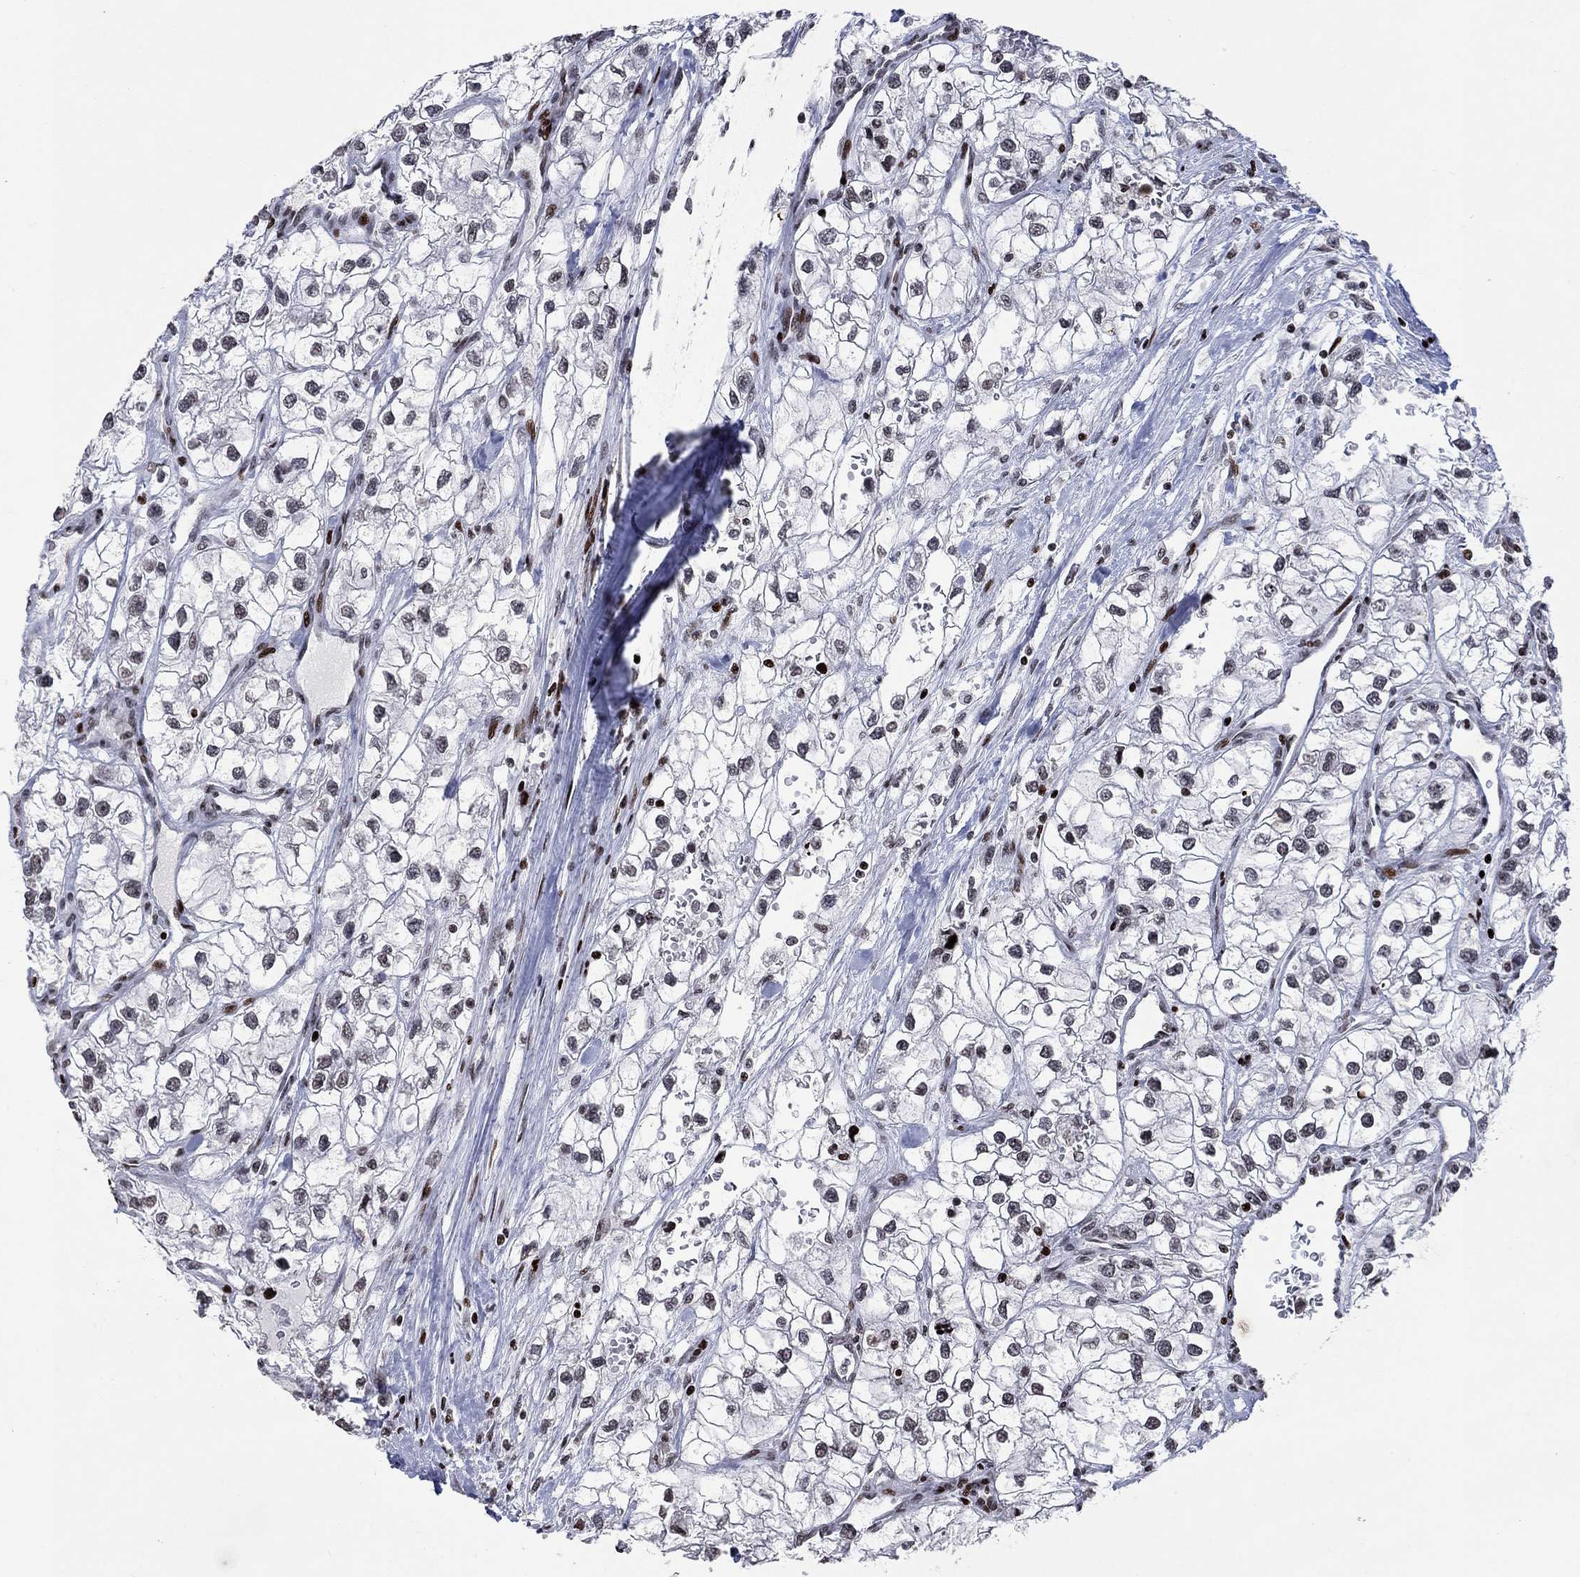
{"staining": {"intensity": "negative", "quantity": "none", "location": "none"}, "tissue": "renal cancer", "cell_type": "Tumor cells", "image_type": "cancer", "snomed": [{"axis": "morphology", "description": "Adenocarcinoma, NOS"}, {"axis": "topography", "description": "Kidney"}], "caption": "The immunohistochemistry photomicrograph has no significant positivity in tumor cells of renal cancer (adenocarcinoma) tissue.", "gene": "SRSF3", "patient": {"sex": "male", "age": 59}}